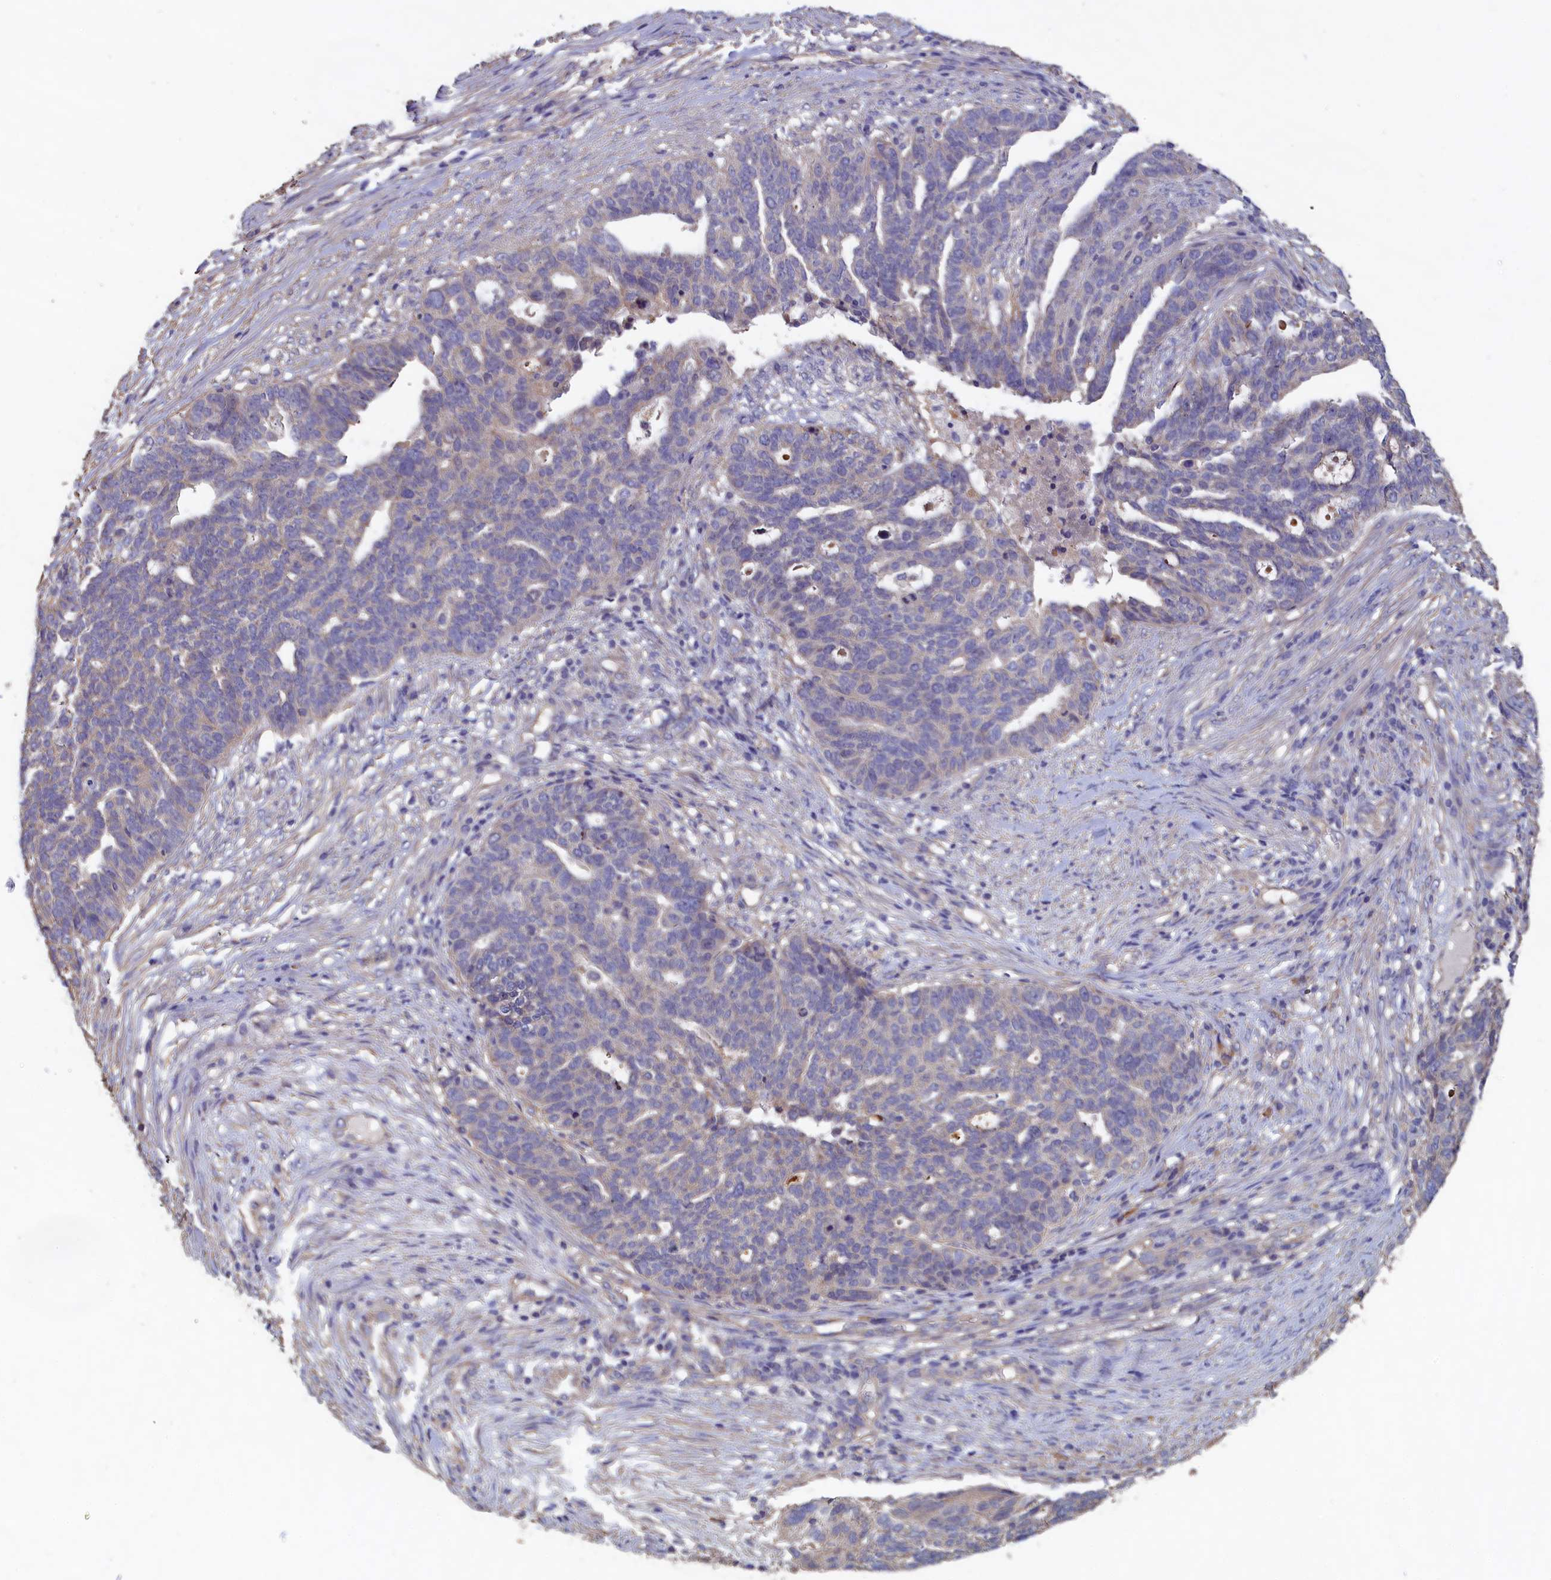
{"staining": {"intensity": "negative", "quantity": "none", "location": "none"}, "tissue": "ovarian cancer", "cell_type": "Tumor cells", "image_type": "cancer", "snomed": [{"axis": "morphology", "description": "Cystadenocarcinoma, serous, NOS"}, {"axis": "topography", "description": "Ovary"}], "caption": "High magnification brightfield microscopy of serous cystadenocarcinoma (ovarian) stained with DAB (brown) and counterstained with hematoxylin (blue): tumor cells show no significant expression.", "gene": "ANKRD2", "patient": {"sex": "female", "age": 59}}